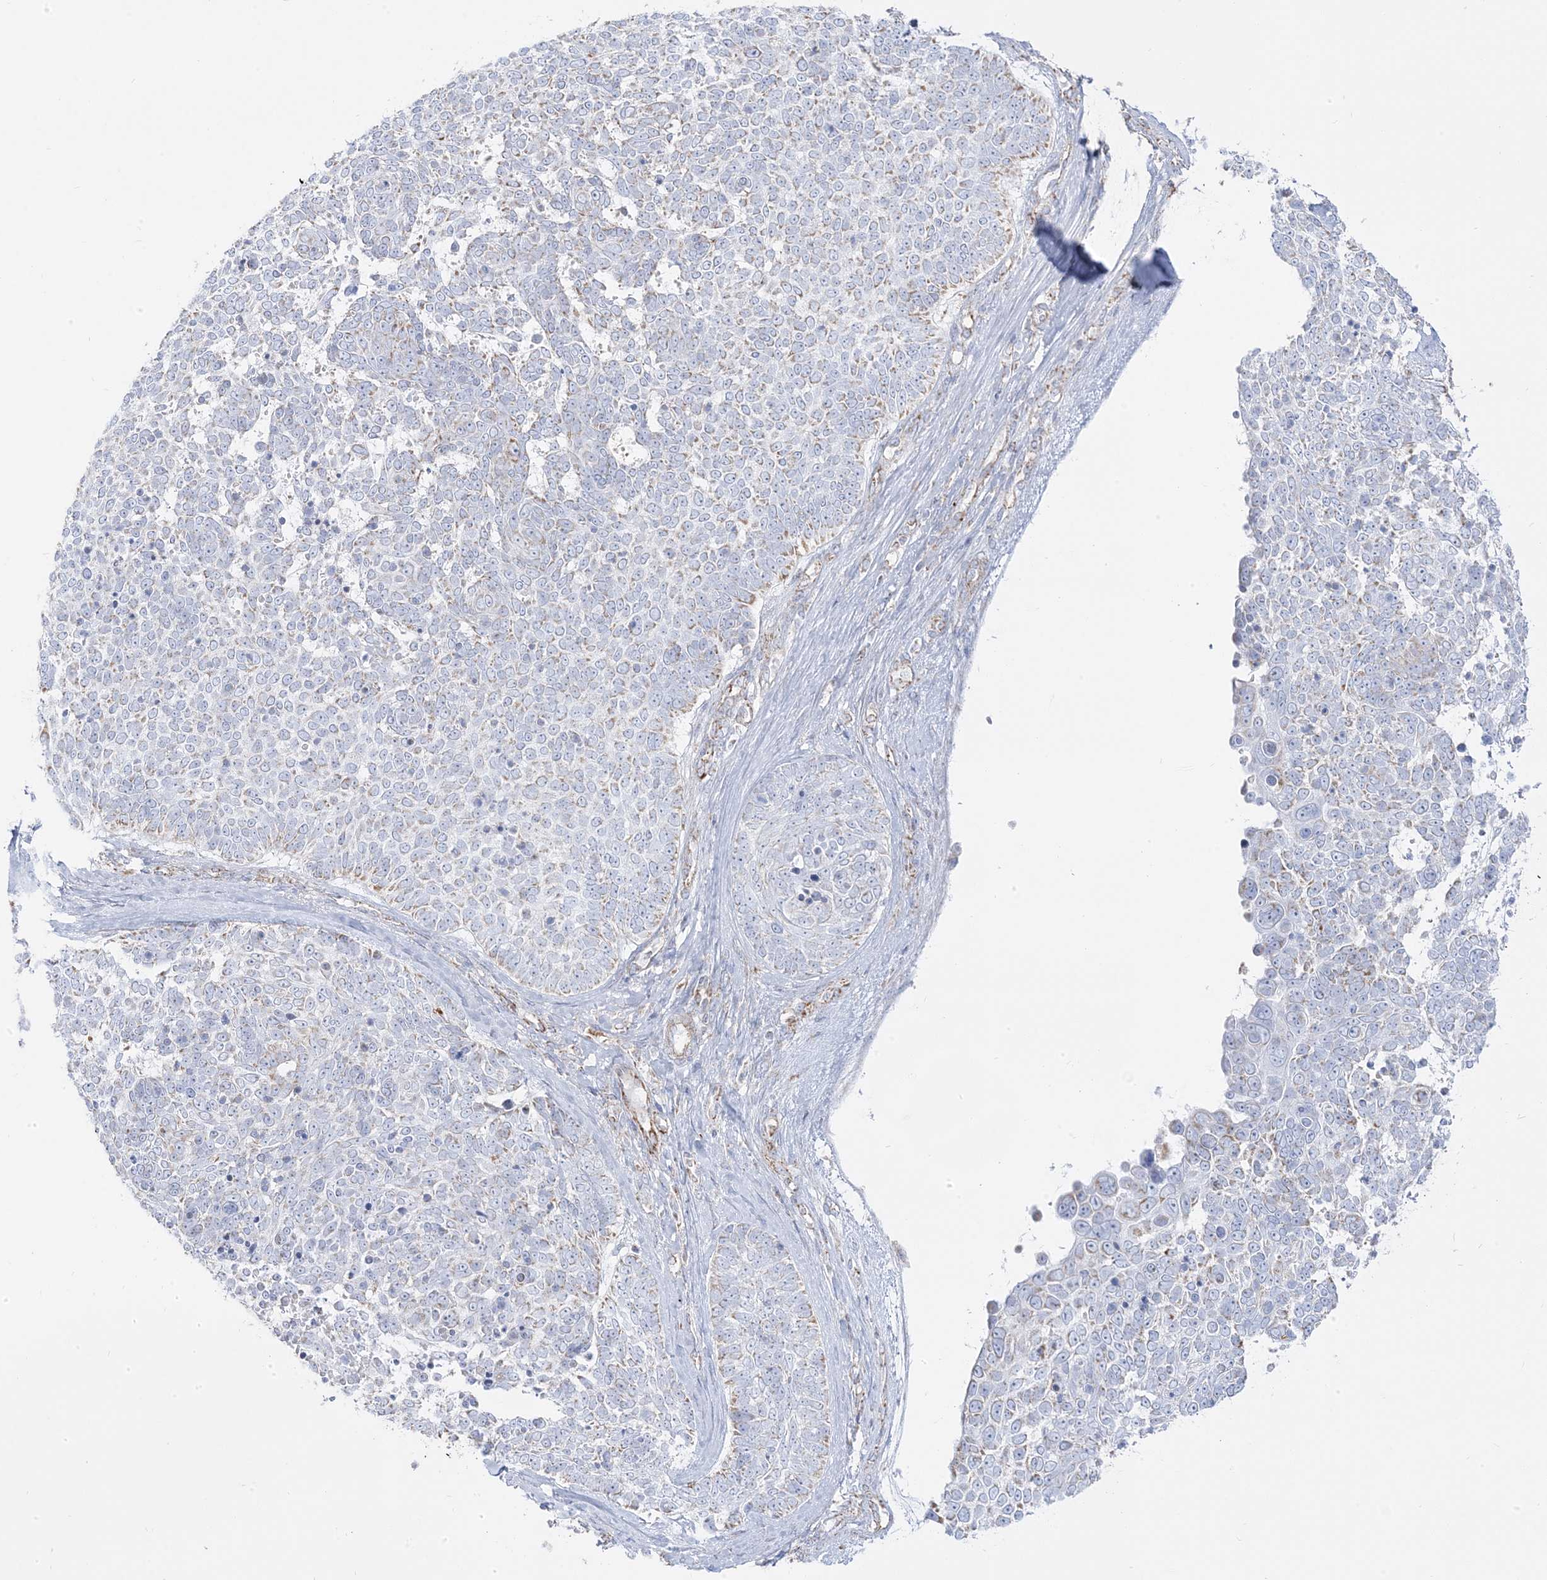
{"staining": {"intensity": "moderate", "quantity": "<25%", "location": "cytoplasmic/membranous"}, "tissue": "skin cancer", "cell_type": "Tumor cells", "image_type": "cancer", "snomed": [{"axis": "morphology", "description": "Basal cell carcinoma"}, {"axis": "topography", "description": "Skin"}], "caption": "There is low levels of moderate cytoplasmic/membranous staining in tumor cells of skin cancer (basal cell carcinoma), as demonstrated by immunohistochemical staining (brown color).", "gene": "PCCB", "patient": {"sex": "female", "age": 81}}